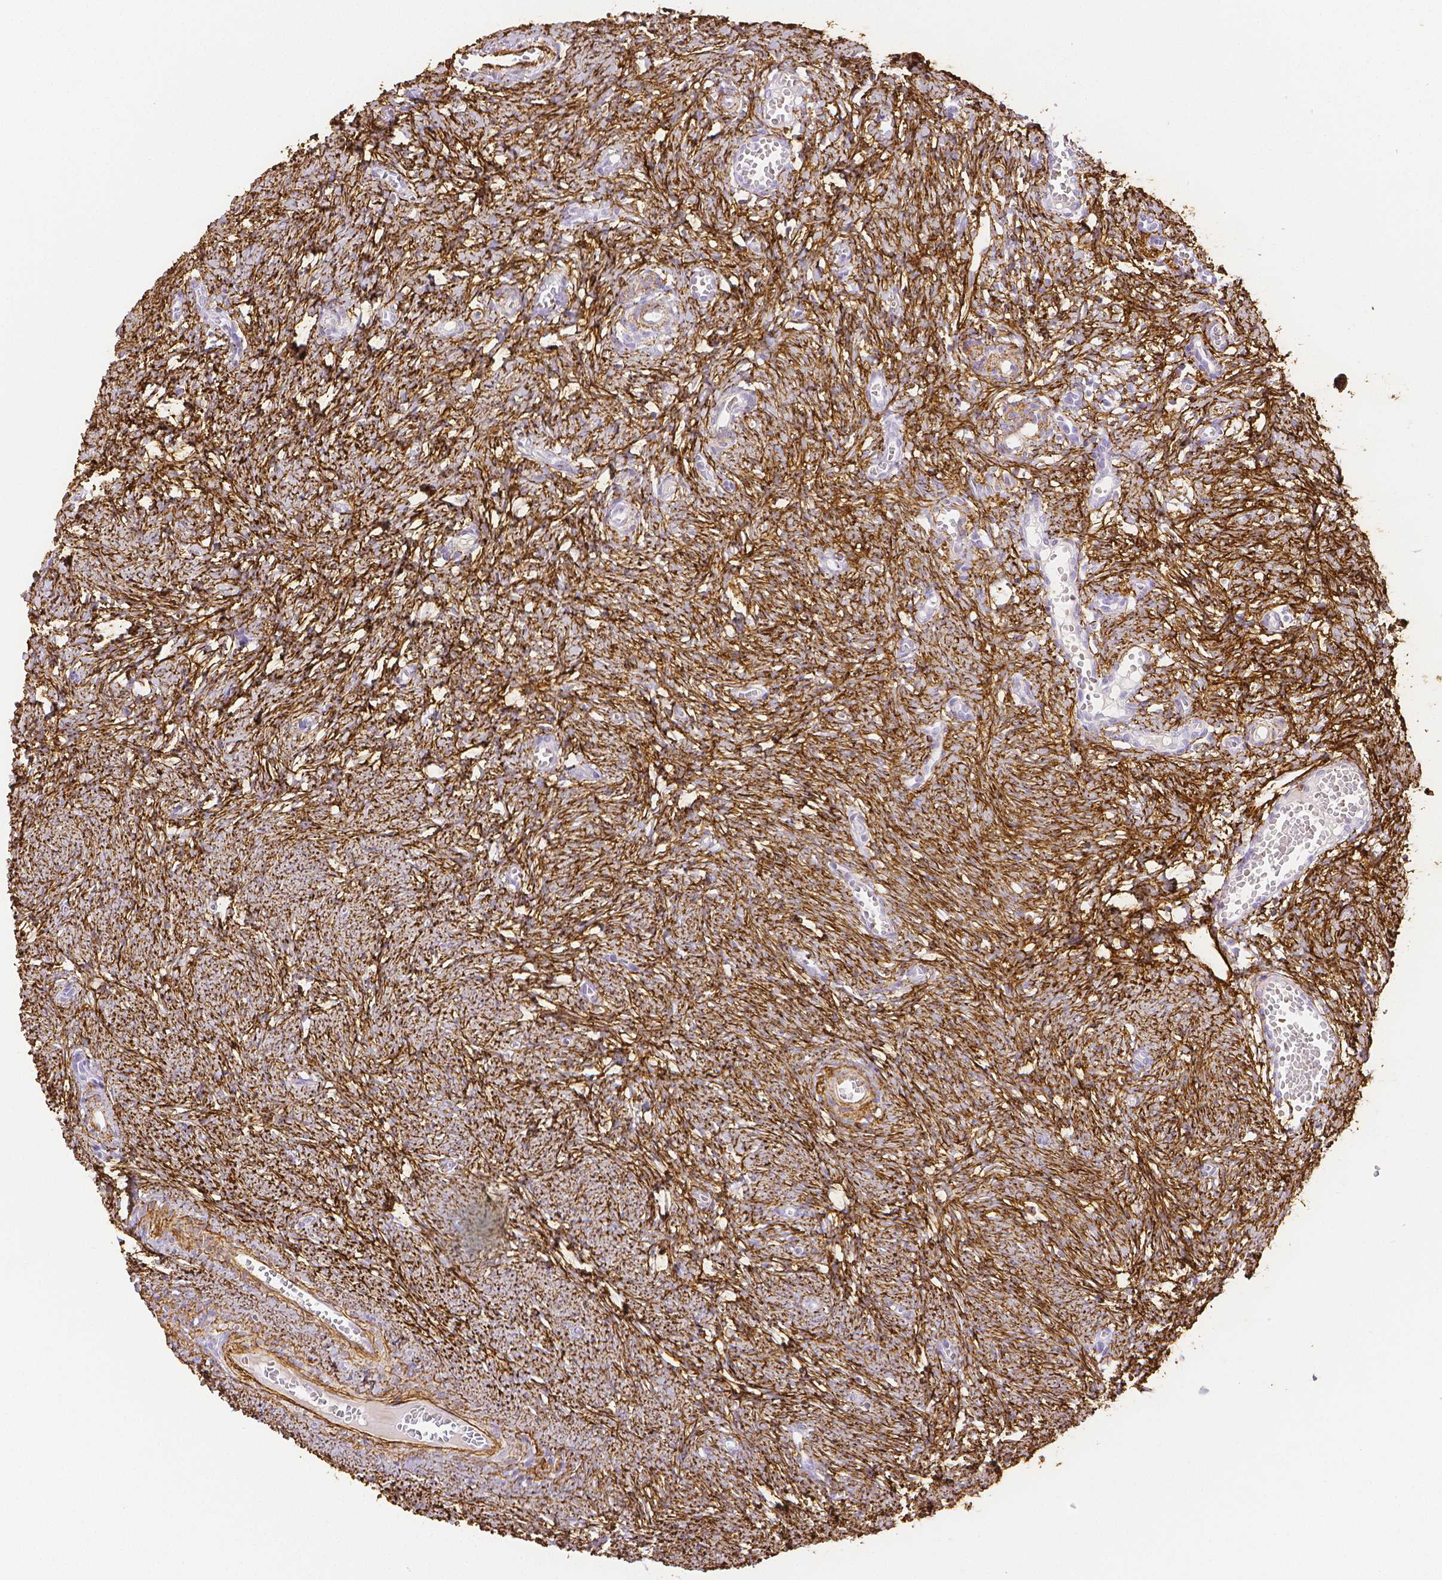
{"staining": {"intensity": "negative", "quantity": "none", "location": "none"}, "tissue": "ovary", "cell_type": "Follicle cells", "image_type": "normal", "snomed": [{"axis": "morphology", "description": "Normal tissue, NOS"}, {"axis": "topography", "description": "Ovary"}], "caption": "A photomicrograph of ovary stained for a protein demonstrates no brown staining in follicle cells. (Stains: DAB (3,3'-diaminobenzidine) immunohistochemistry (IHC) with hematoxylin counter stain, Microscopy: brightfield microscopy at high magnification).", "gene": "FBN1", "patient": {"sex": "female", "age": 41}}